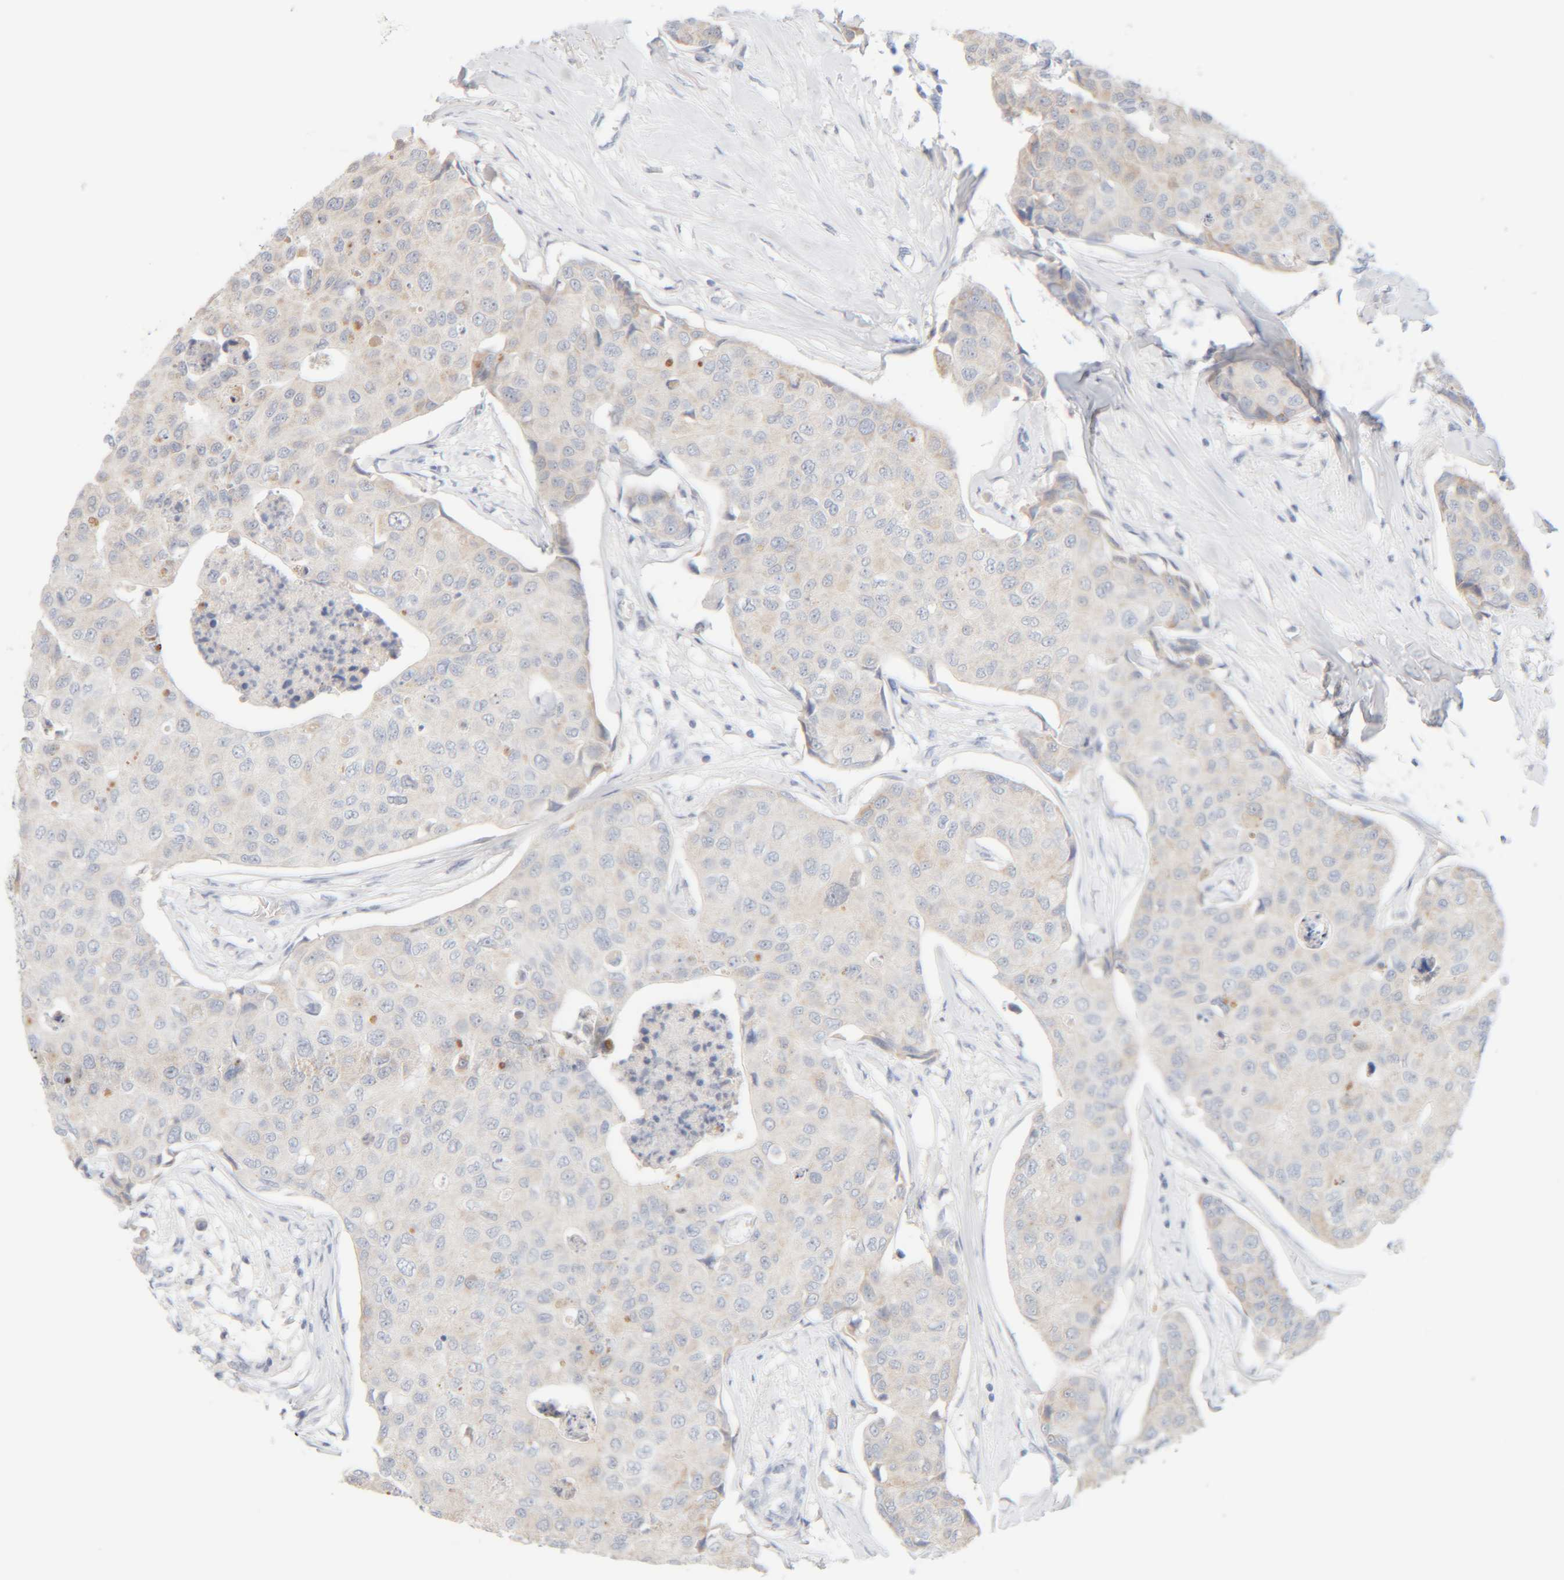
{"staining": {"intensity": "weak", "quantity": "25%-75%", "location": "cytoplasmic/membranous"}, "tissue": "breast cancer", "cell_type": "Tumor cells", "image_type": "cancer", "snomed": [{"axis": "morphology", "description": "Duct carcinoma"}, {"axis": "topography", "description": "Breast"}], "caption": "A brown stain labels weak cytoplasmic/membranous expression of a protein in breast cancer tumor cells.", "gene": "RIDA", "patient": {"sex": "female", "age": 80}}